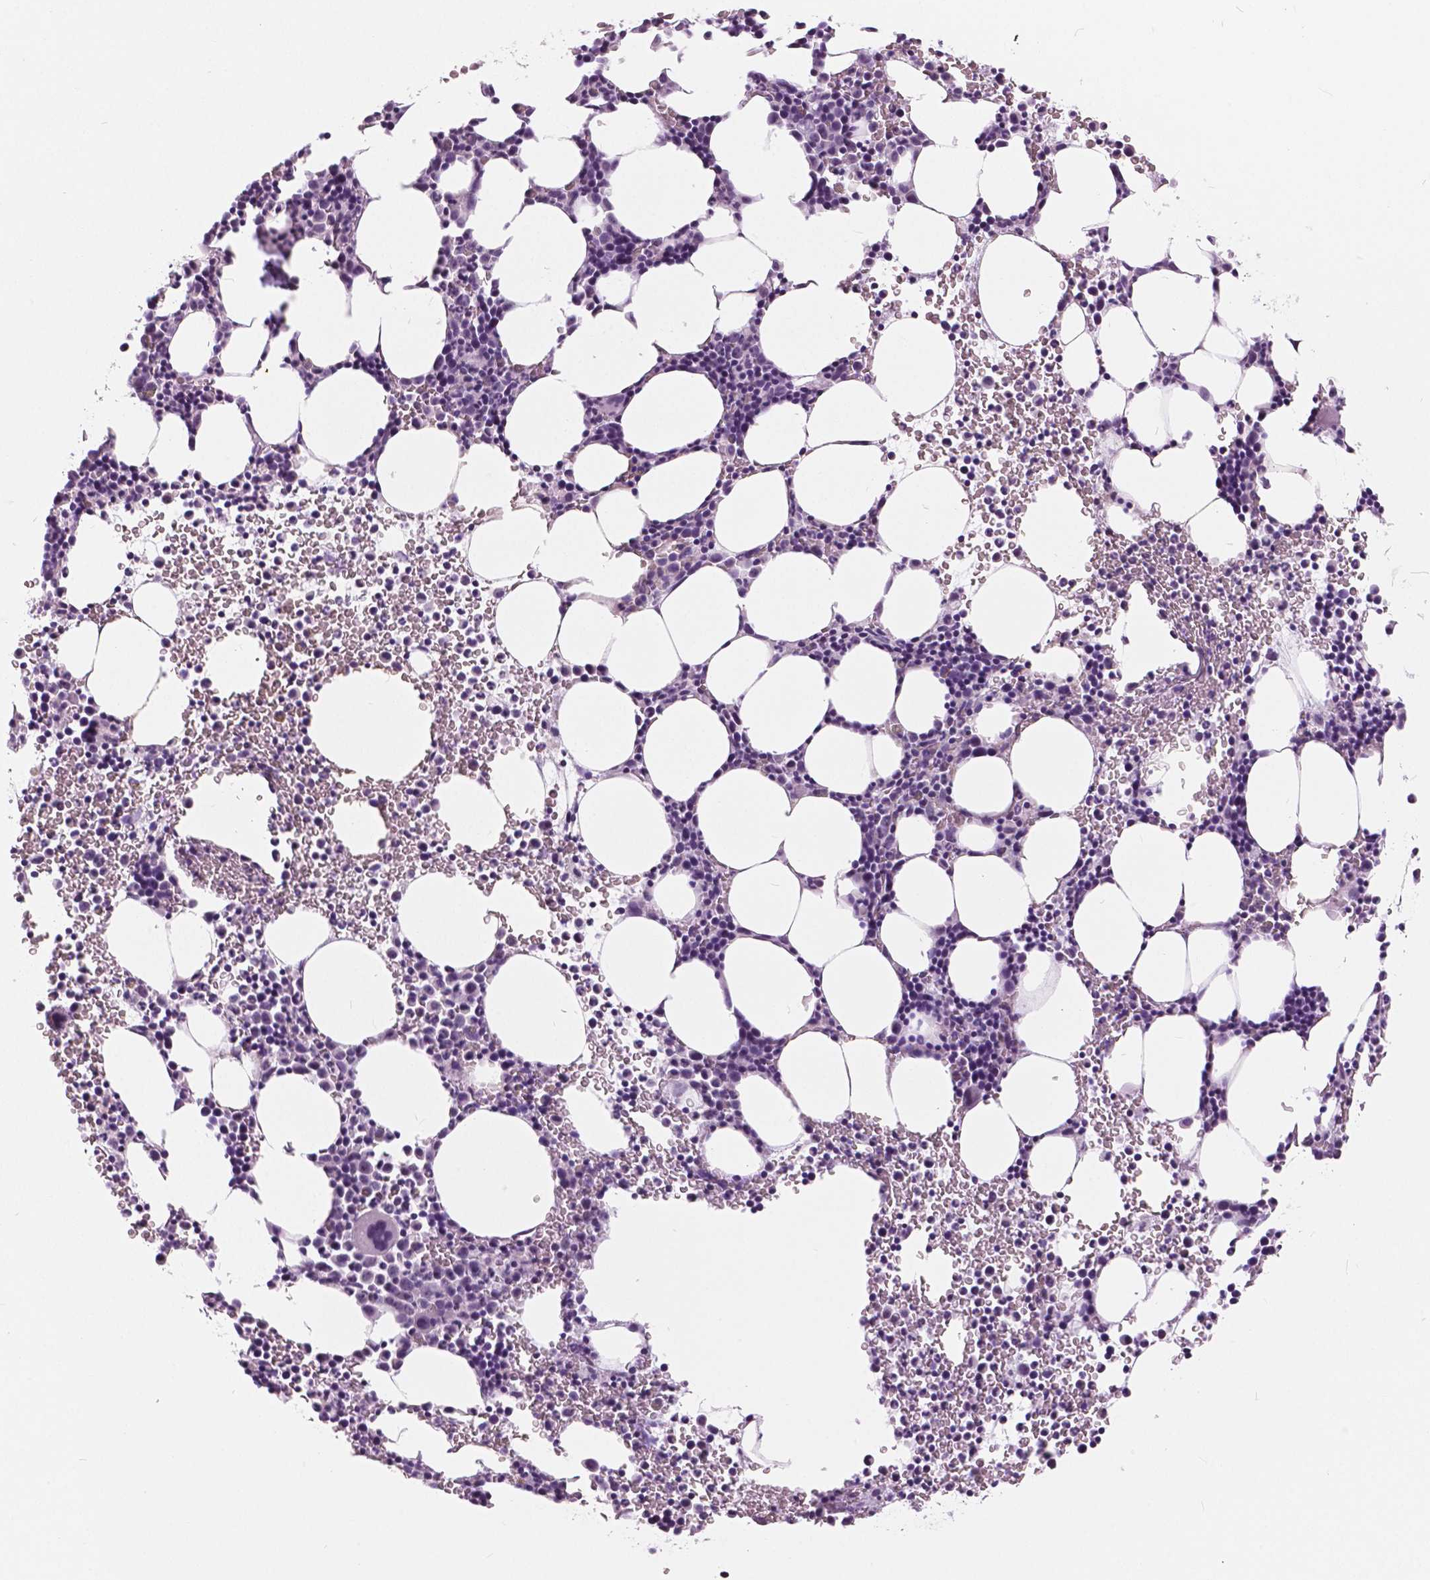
{"staining": {"intensity": "negative", "quantity": "none", "location": "none"}, "tissue": "bone marrow", "cell_type": "Hematopoietic cells", "image_type": "normal", "snomed": [{"axis": "morphology", "description": "Normal tissue, NOS"}, {"axis": "topography", "description": "Bone marrow"}], "caption": "Protein analysis of normal bone marrow demonstrates no significant staining in hematopoietic cells.", "gene": "MYOM1", "patient": {"sex": "male", "age": 58}}